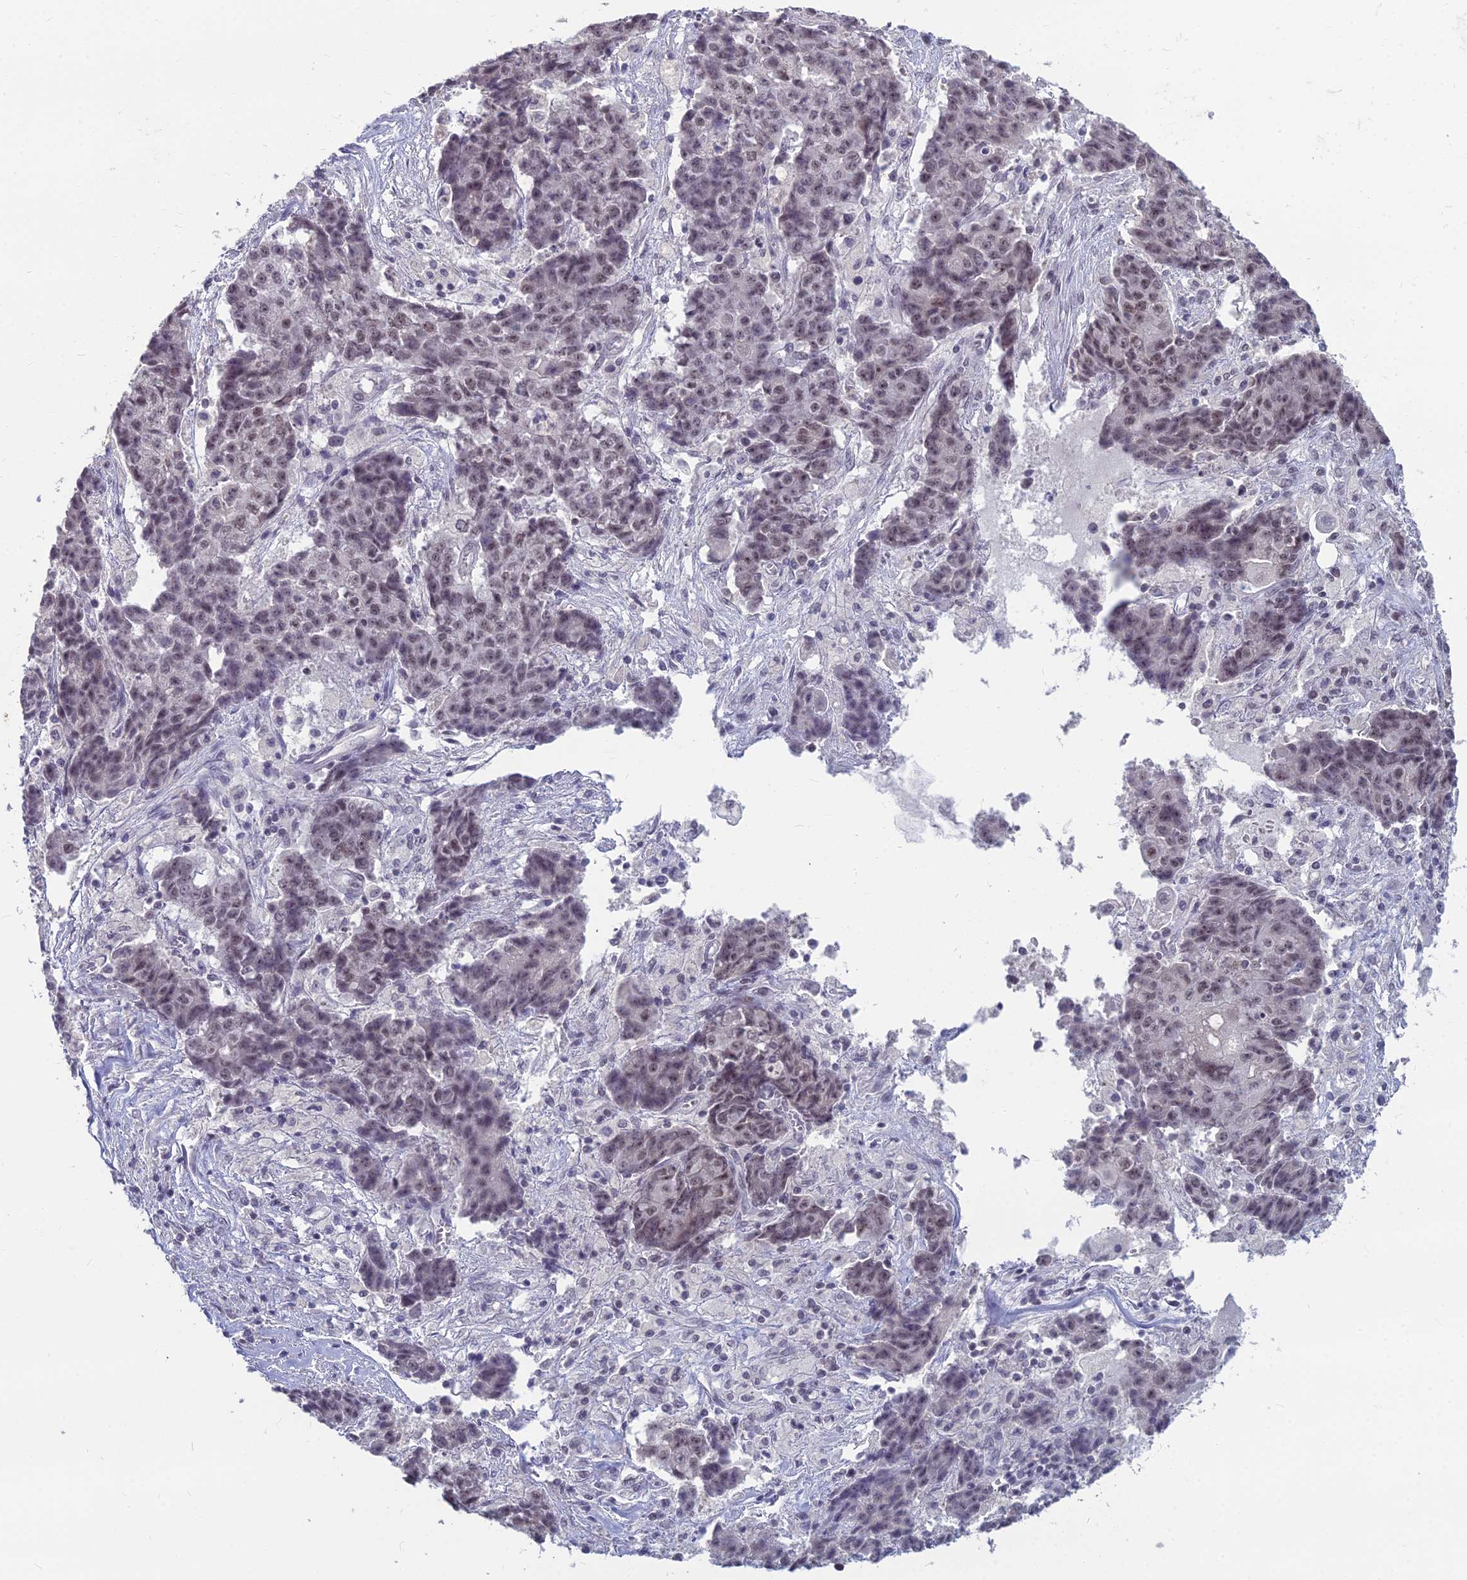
{"staining": {"intensity": "weak", "quantity": ">75%", "location": "nuclear"}, "tissue": "ovarian cancer", "cell_type": "Tumor cells", "image_type": "cancer", "snomed": [{"axis": "morphology", "description": "Carcinoma, endometroid"}, {"axis": "topography", "description": "Ovary"}], "caption": "The photomicrograph displays staining of ovarian endometroid carcinoma, revealing weak nuclear protein expression (brown color) within tumor cells.", "gene": "KAT7", "patient": {"sex": "female", "age": 42}}